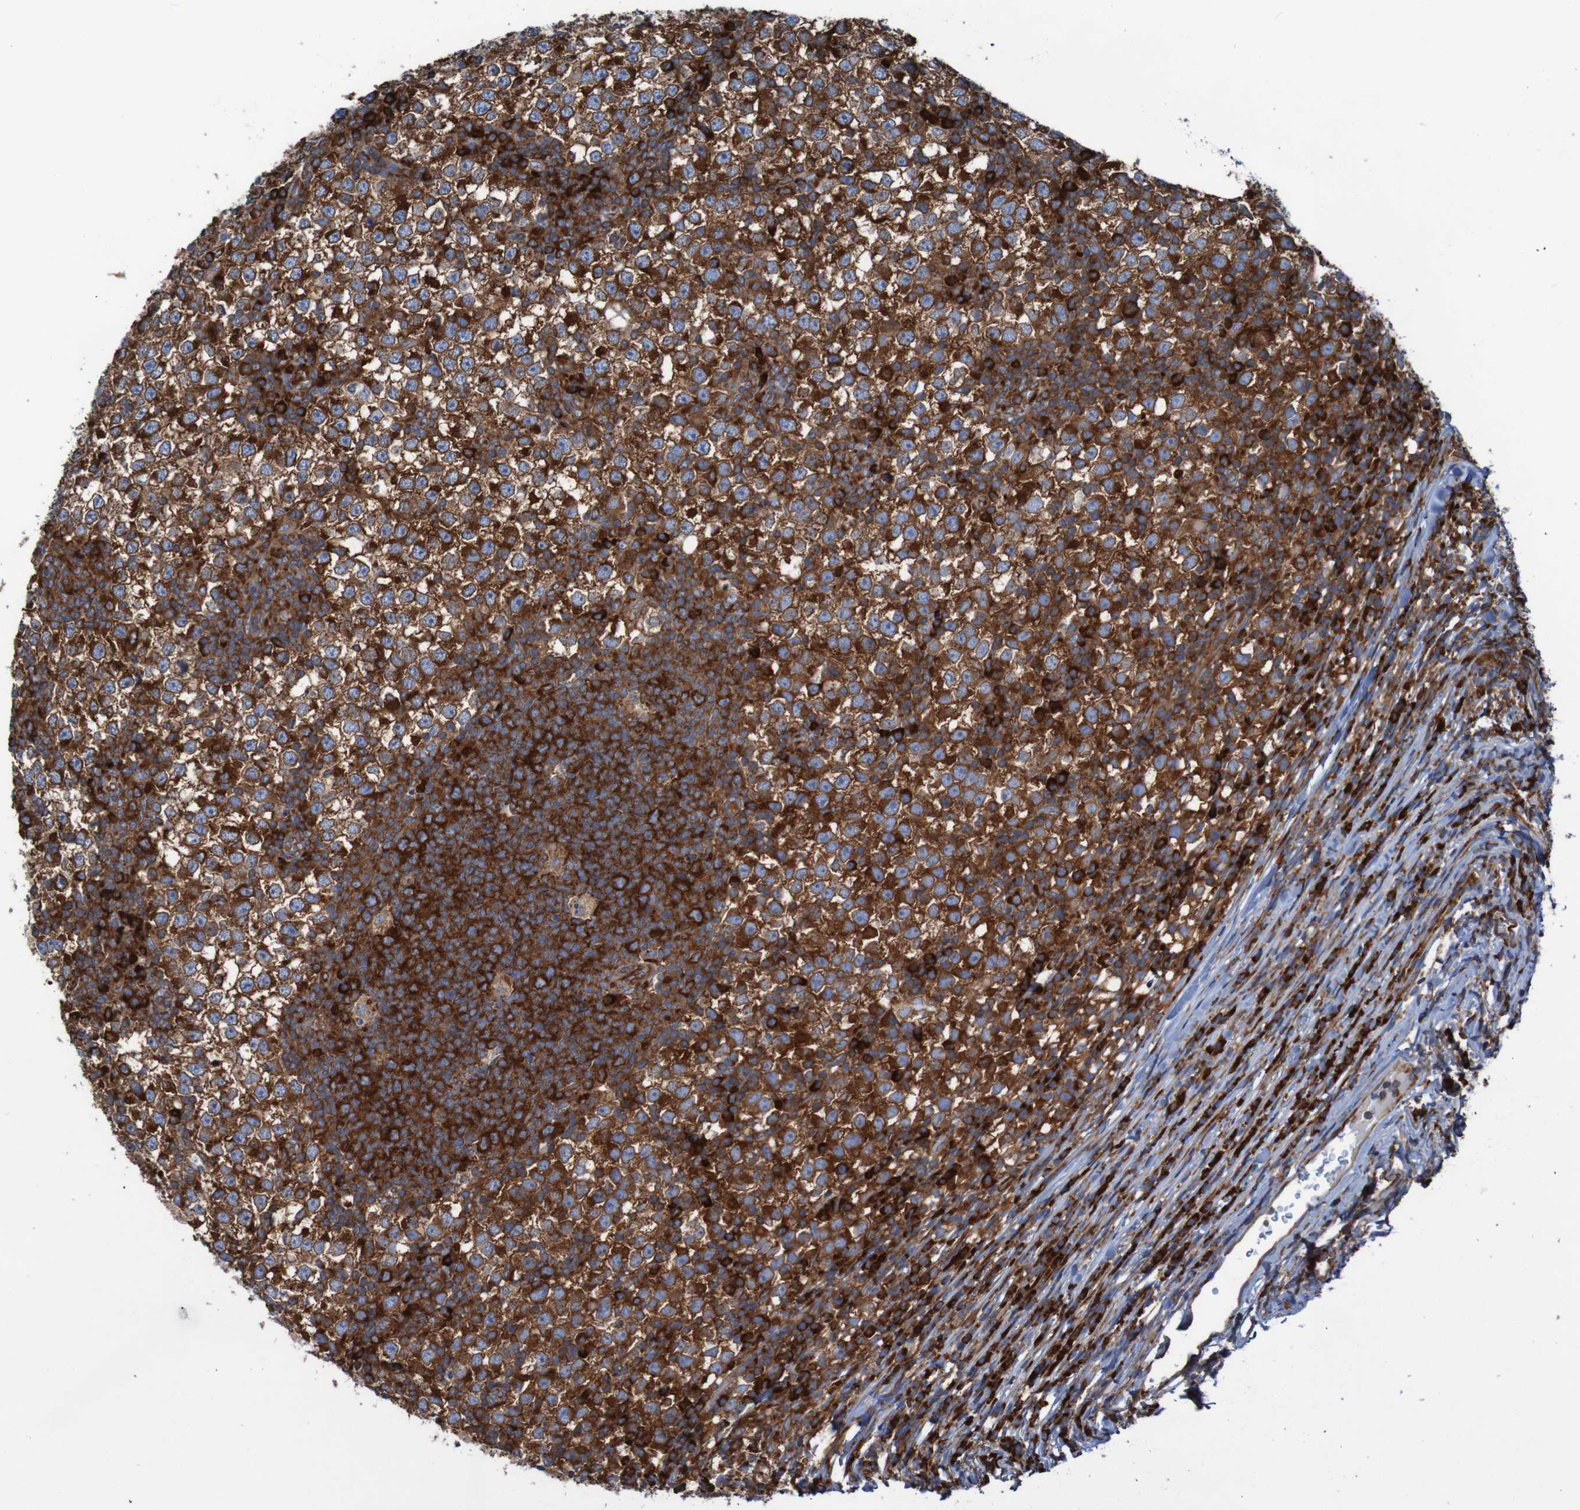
{"staining": {"intensity": "strong", "quantity": ">75%", "location": "cytoplasmic/membranous"}, "tissue": "testis cancer", "cell_type": "Tumor cells", "image_type": "cancer", "snomed": [{"axis": "morphology", "description": "Seminoma, NOS"}, {"axis": "topography", "description": "Testis"}], "caption": "There is high levels of strong cytoplasmic/membranous positivity in tumor cells of testis cancer, as demonstrated by immunohistochemical staining (brown color).", "gene": "RPL10", "patient": {"sex": "male", "age": 65}}